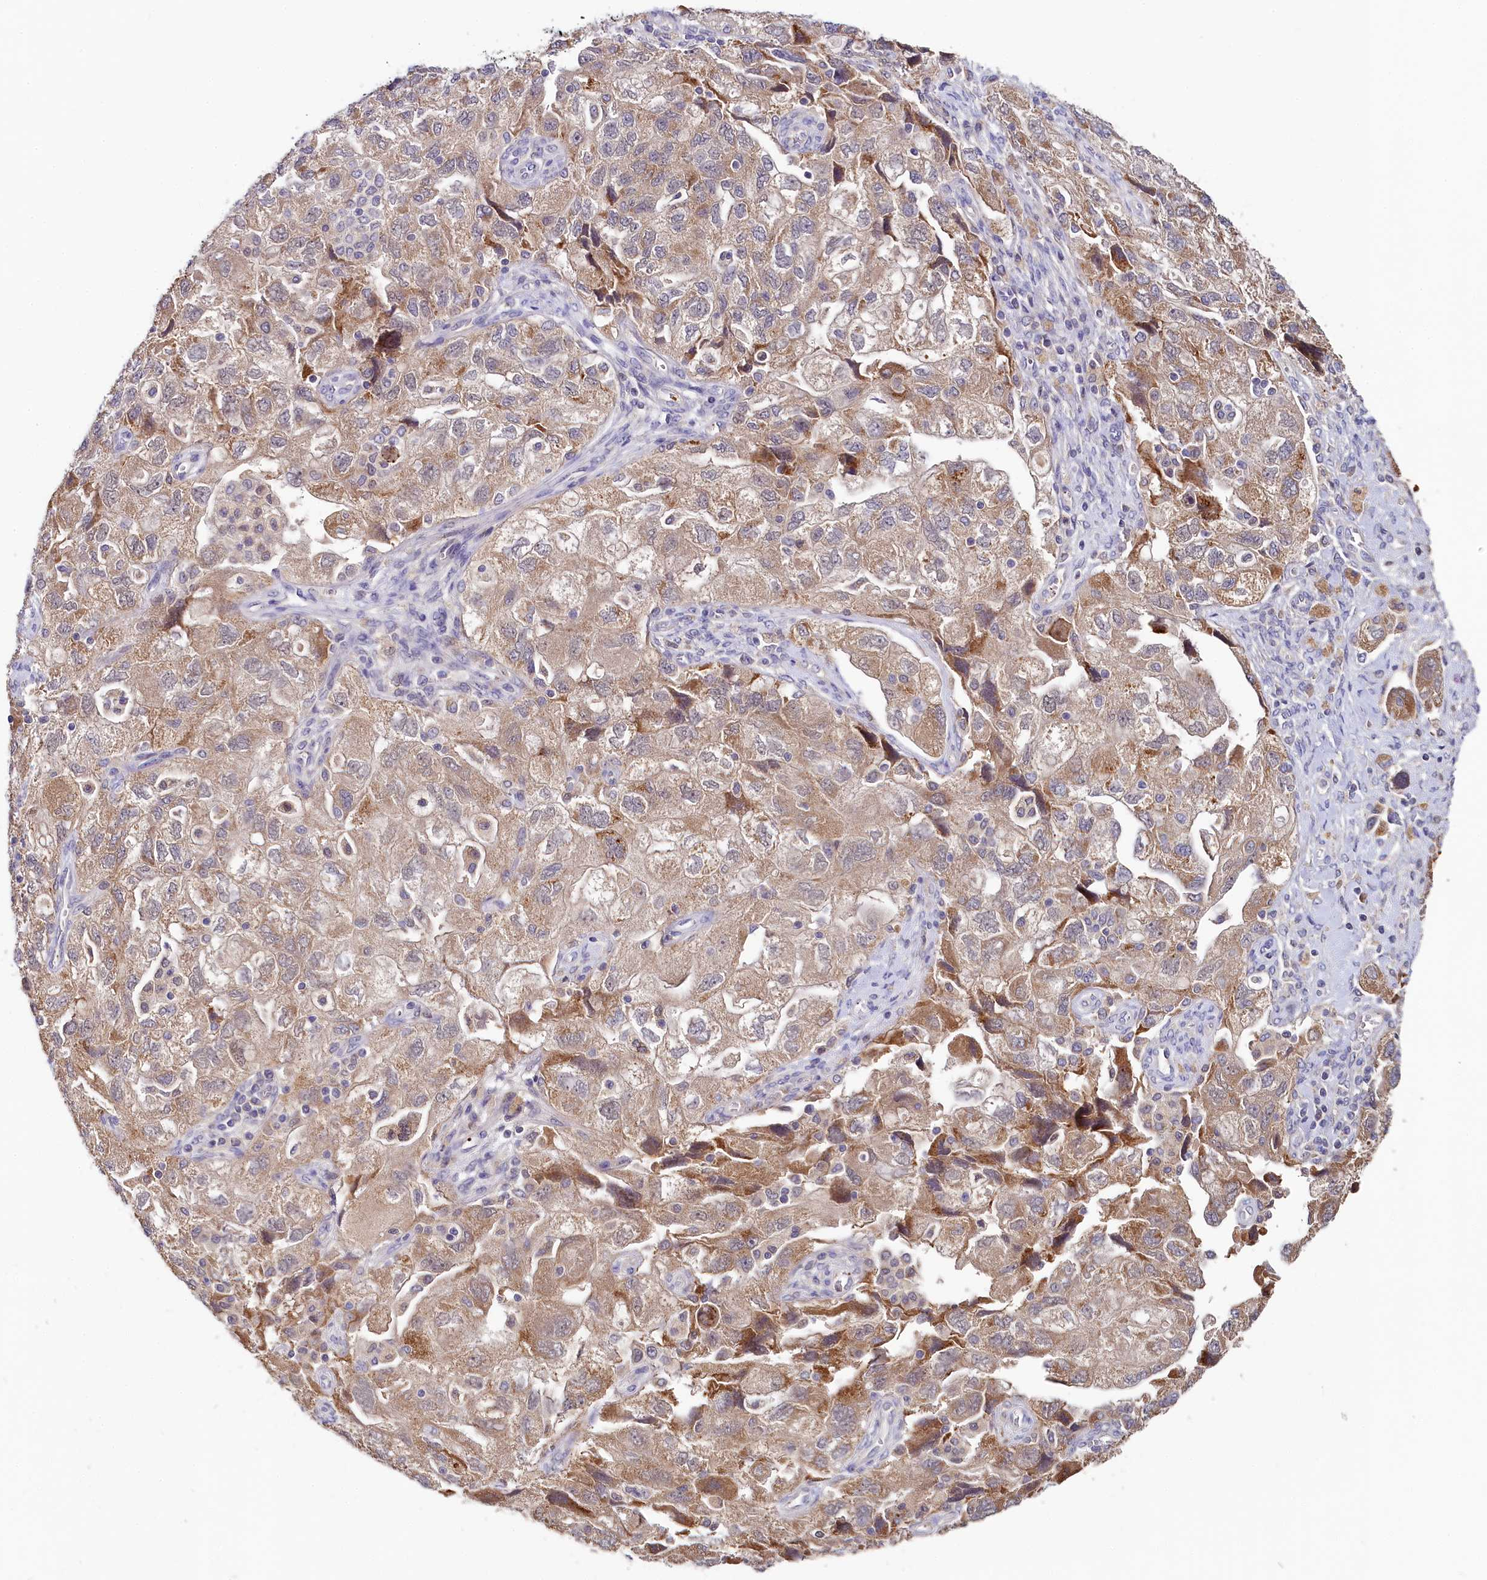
{"staining": {"intensity": "weak", "quantity": ">75%", "location": "cytoplasmic/membranous"}, "tissue": "ovarian cancer", "cell_type": "Tumor cells", "image_type": "cancer", "snomed": [{"axis": "morphology", "description": "Carcinoma, NOS"}, {"axis": "morphology", "description": "Cystadenocarcinoma, serous, NOS"}, {"axis": "topography", "description": "Ovary"}], "caption": "An immunohistochemistry micrograph of neoplastic tissue is shown. Protein staining in brown shows weak cytoplasmic/membranous positivity in ovarian cancer (serous cystadenocarcinoma) within tumor cells.", "gene": "SPINK9", "patient": {"sex": "female", "age": 69}}